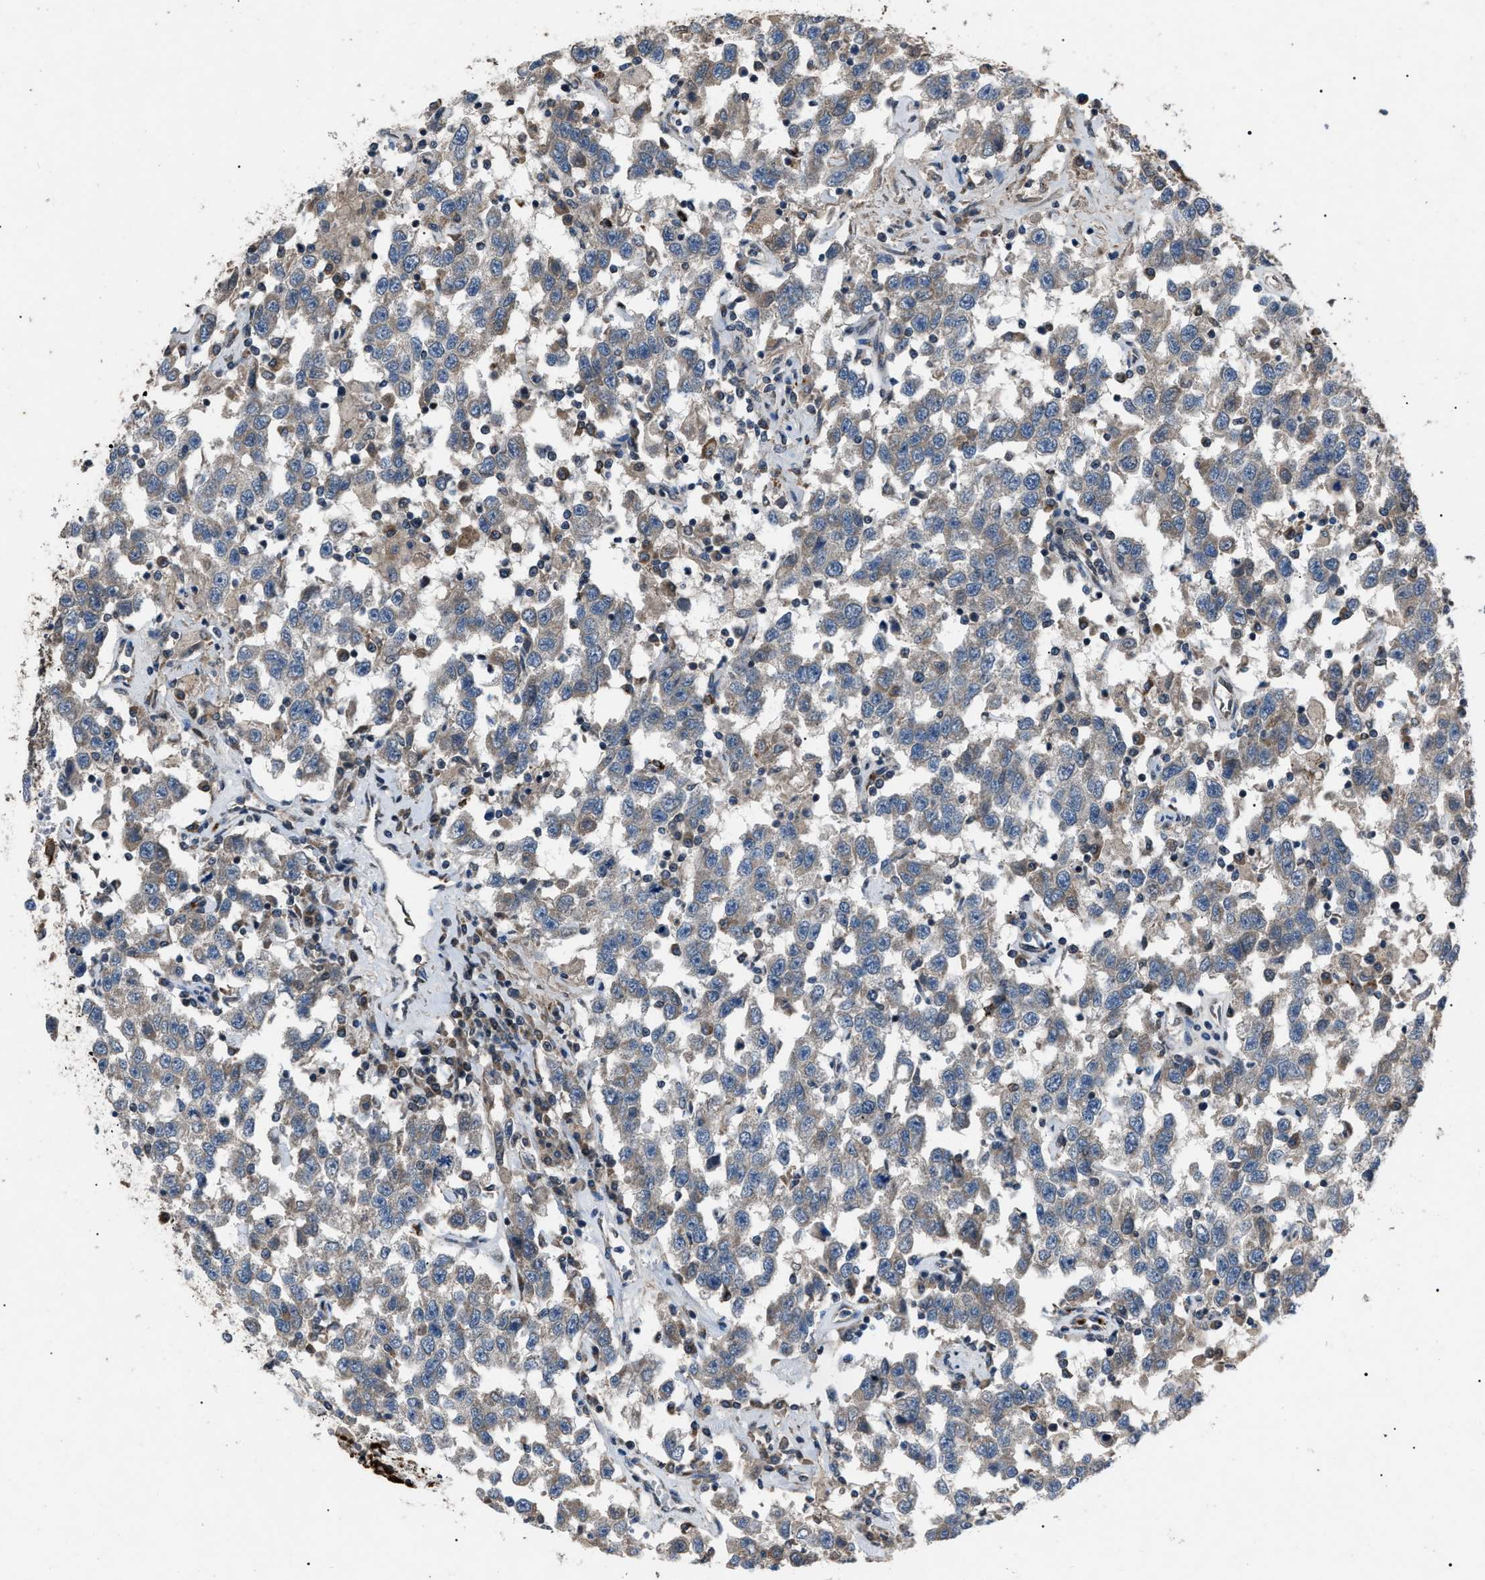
{"staining": {"intensity": "weak", "quantity": "25%-75%", "location": "cytoplasmic/membranous"}, "tissue": "testis cancer", "cell_type": "Tumor cells", "image_type": "cancer", "snomed": [{"axis": "morphology", "description": "Seminoma, NOS"}, {"axis": "topography", "description": "Testis"}], "caption": "Protein staining shows weak cytoplasmic/membranous positivity in about 25%-75% of tumor cells in testis cancer (seminoma).", "gene": "ZFAND2A", "patient": {"sex": "male", "age": 41}}